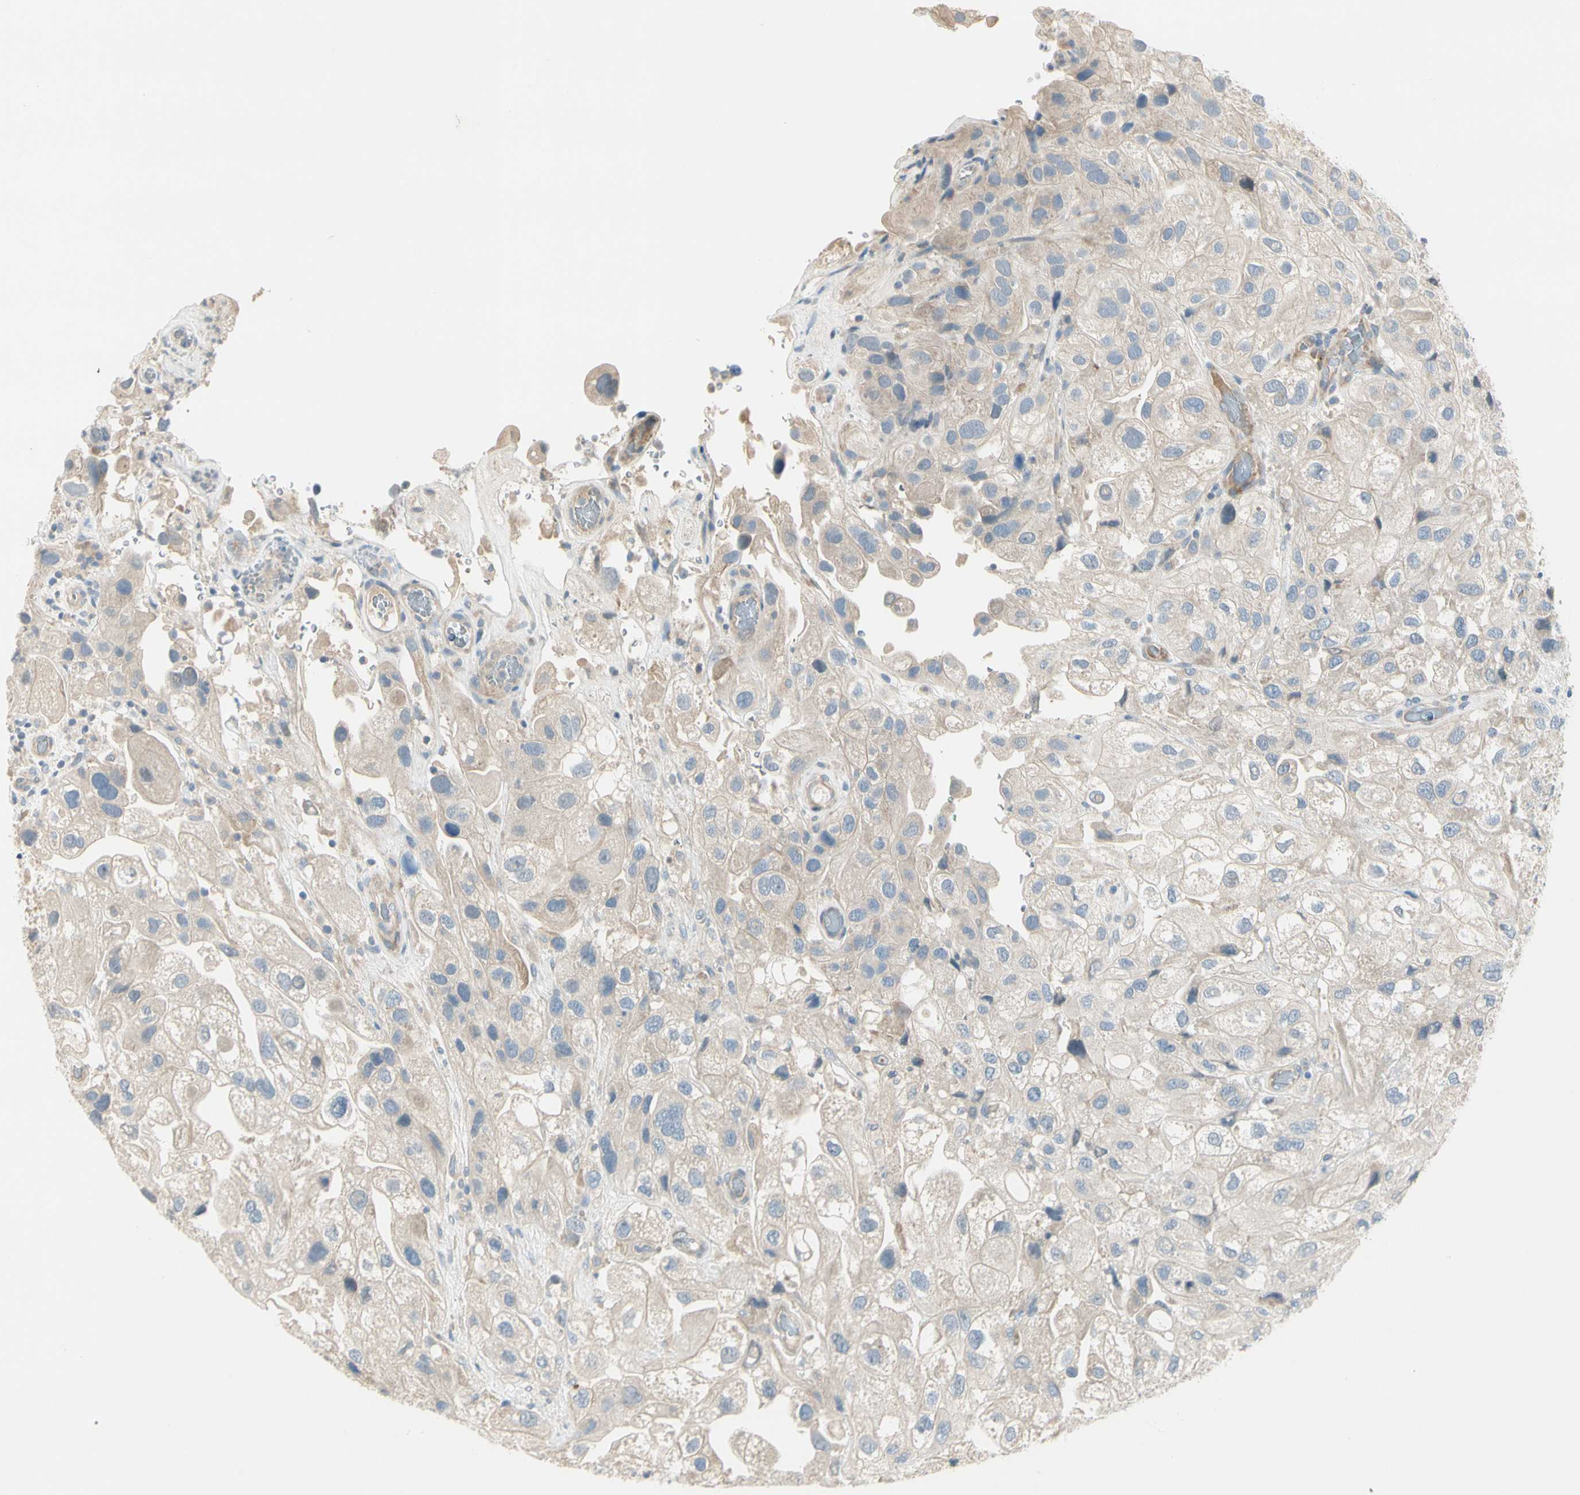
{"staining": {"intensity": "weak", "quantity": ">75%", "location": "cytoplasmic/membranous"}, "tissue": "urothelial cancer", "cell_type": "Tumor cells", "image_type": "cancer", "snomed": [{"axis": "morphology", "description": "Urothelial carcinoma, High grade"}, {"axis": "topography", "description": "Urinary bladder"}], "caption": "Immunohistochemistry (IHC) micrograph of human urothelial cancer stained for a protein (brown), which shows low levels of weak cytoplasmic/membranous expression in about >75% of tumor cells.", "gene": "ADGRA3", "patient": {"sex": "female", "age": 64}}